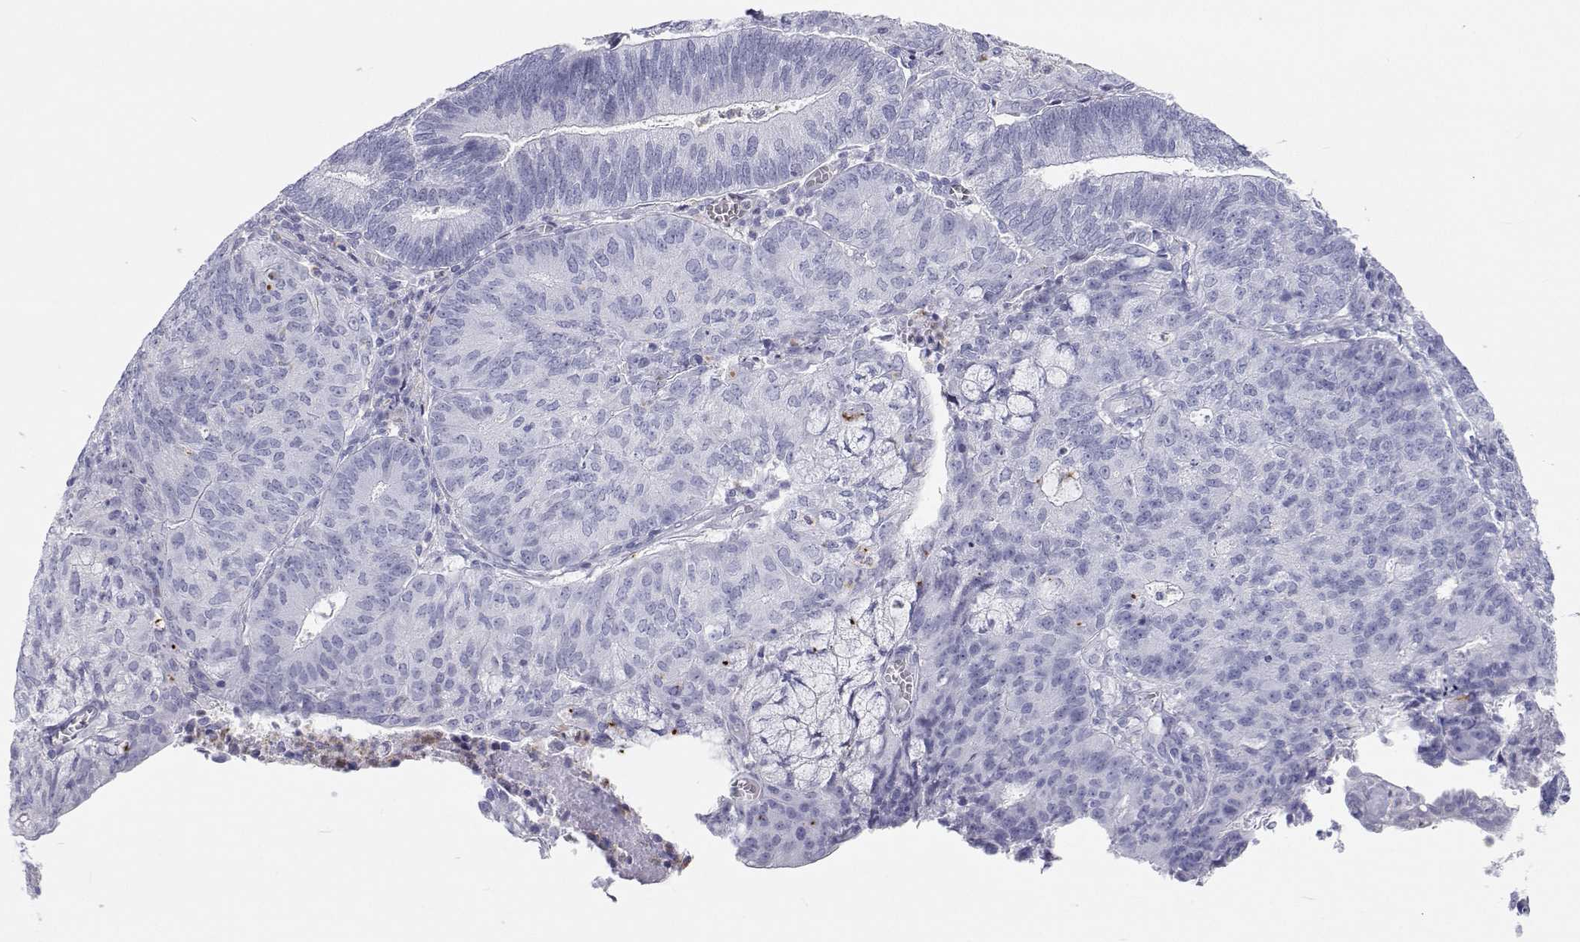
{"staining": {"intensity": "negative", "quantity": "none", "location": "none"}, "tissue": "endometrial cancer", "cell_type": "Tumor cells", "image_type": "cancer", "snomed": [{"axis": "morphology", "description": "Adenocarcinoma, NOS"}, {"axis": "topography", "description": "Endometrium"}], "caption": "High power microscopy image of an immunohistochemistry histopathology image of endometrial cancer (adenocarcinoma), revealing no significant positivity in tumor cells.", "gene": "SFTPB", "patient": {"sex": "female", "age": 82}}